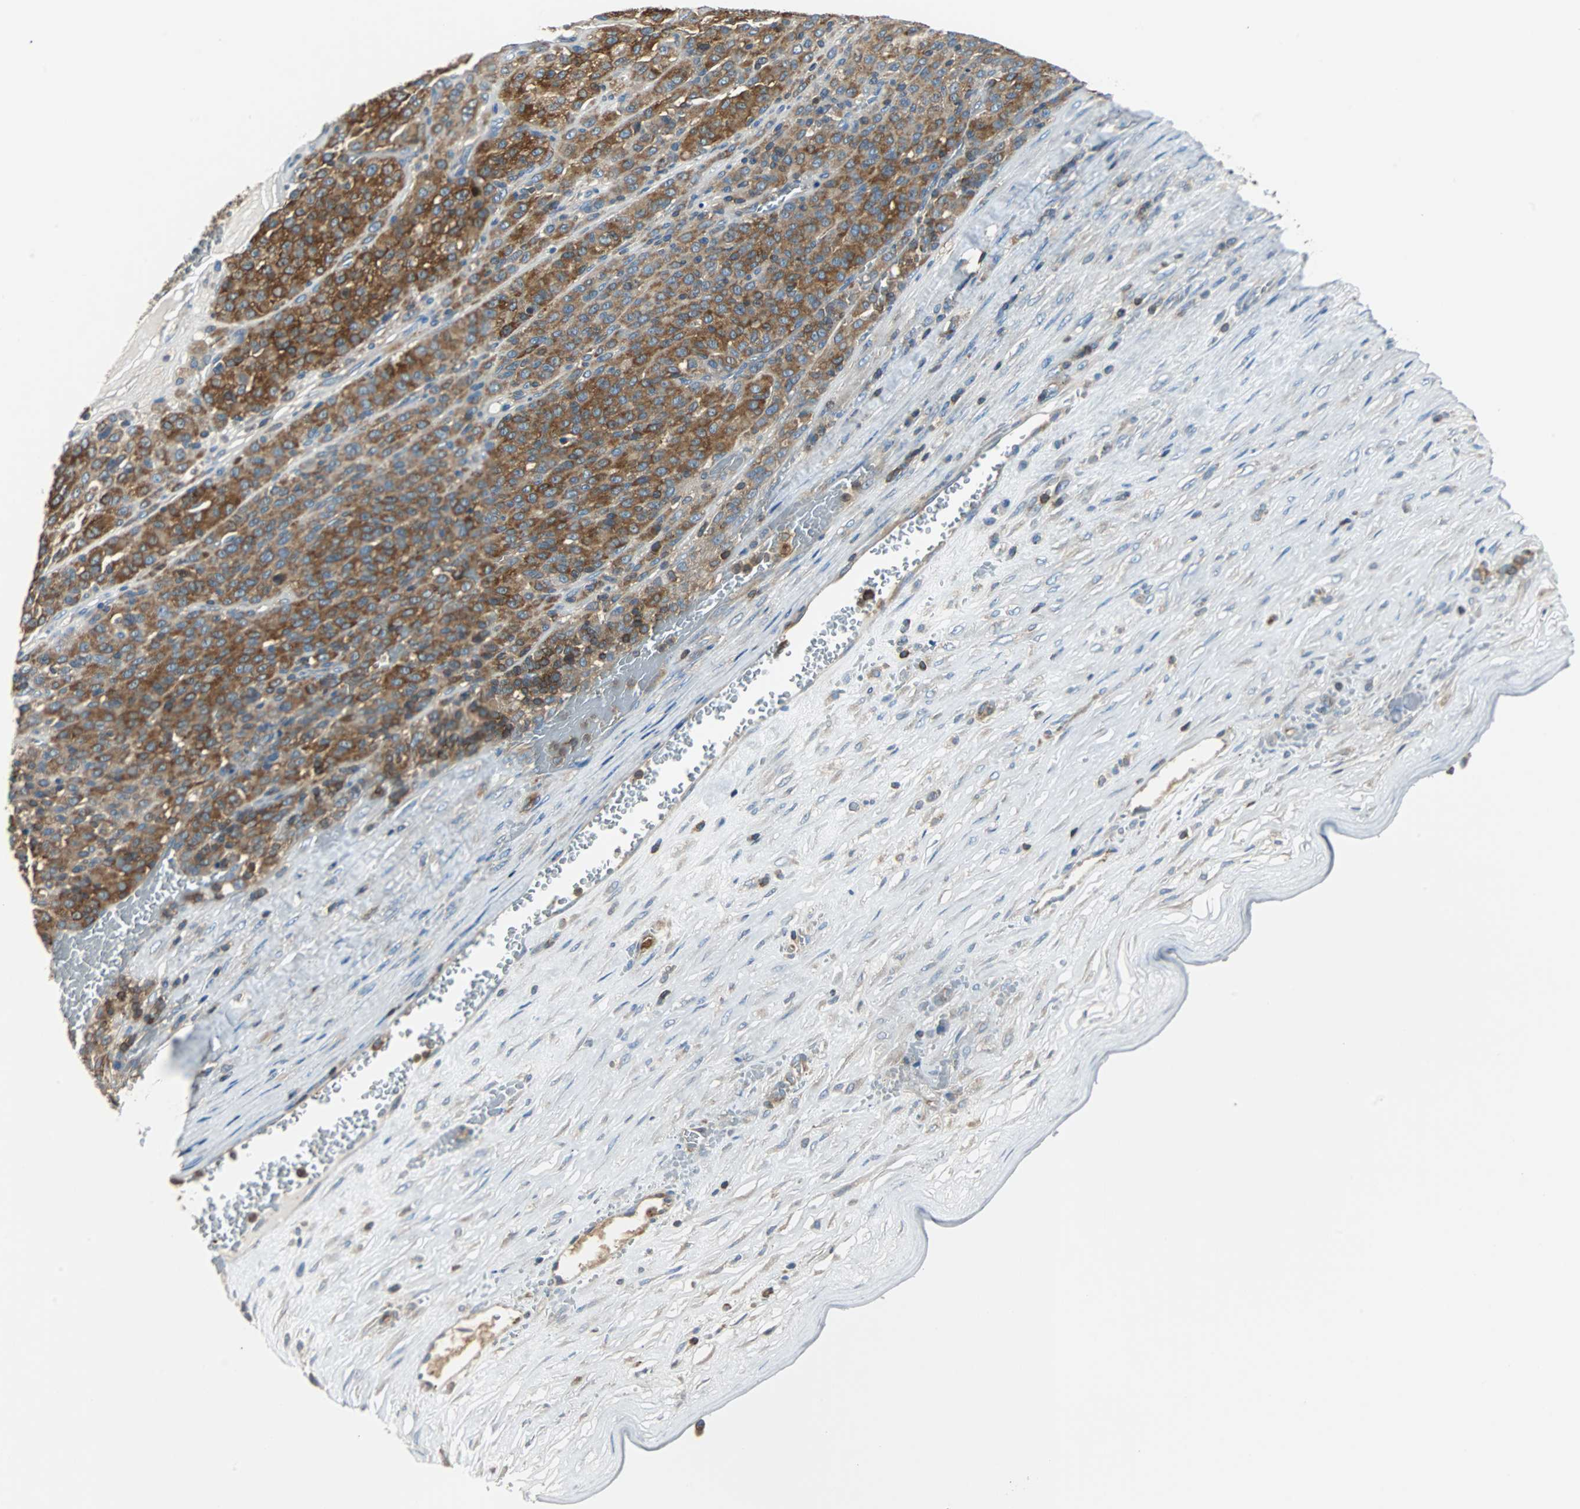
{"staining": {"intensity": "strong", "quantity": ">75%", "location": "cytoplasmic/membranous"}, "tissue": "melanoma", "cell_type": "Tumor cells", "image_type": "cancer", "snomed": [{"axis": "morphology", "description": "Malignant melanoma, Metastatic site"}, {"axis": "topography", "description": "Pancreas"}], "caption": "A micrograph of human malignant melanoma (metastatic site) stained for a protein displays strong cytoplasmic/membranous brown staining in tumor cells.", "gene": "TSC22D4", "patient": {"sex": "female", "age": 30}}